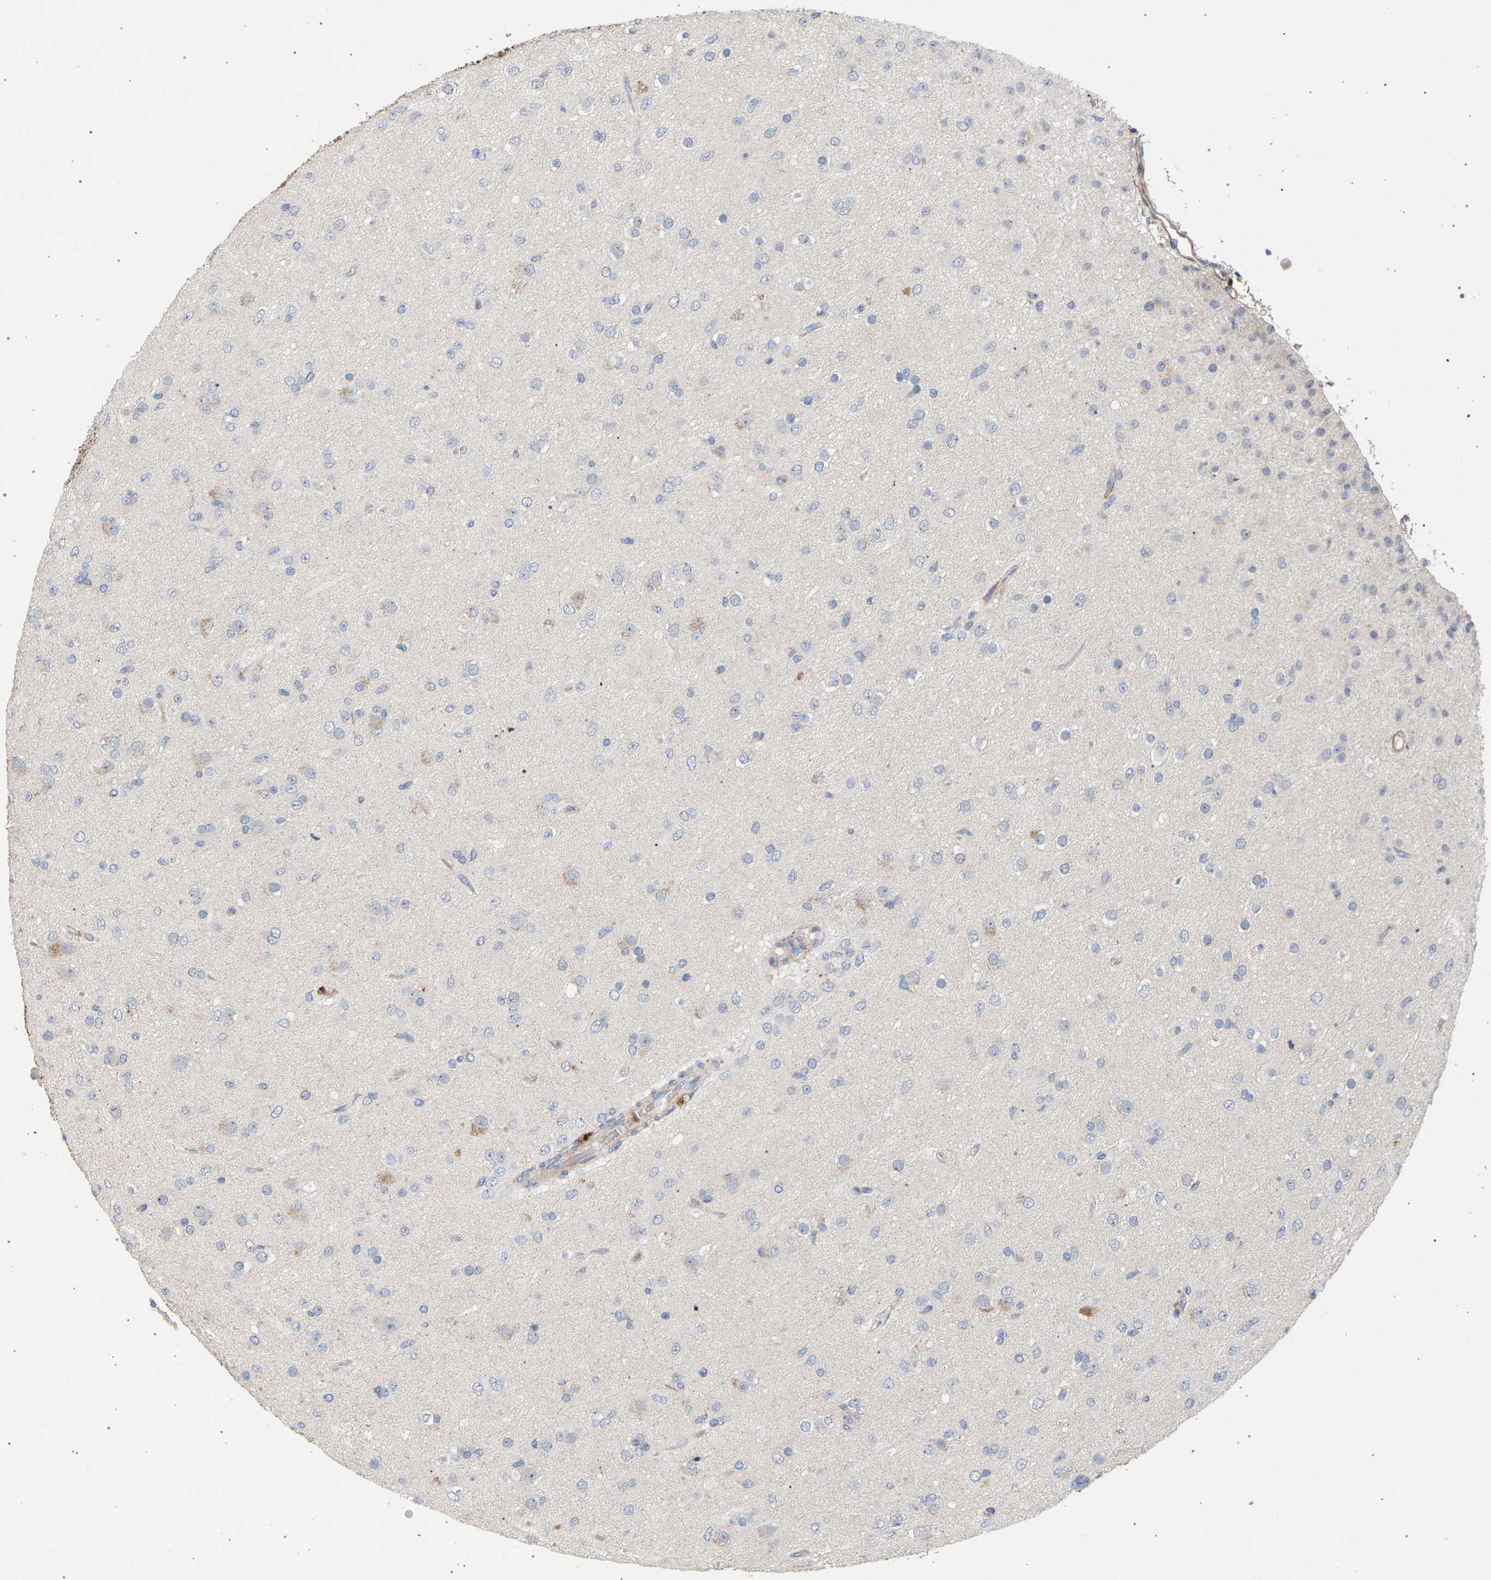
{"staining": {"intensity": "negative", "quantity": "none", "location": "none"}, "tissue": "glioma", "cell_type": "Tumor cells", "image_type": "cancer", "snomed": [{"axis": "morphology", "description": "Glioma, malignant, Low grade"}, {"axis": "topography", "description": "Brain"}], "caption": "IHC image of neoplastic tissue: glioma stained with DAB reveals no significant protein staining in tumor cells.", "gene": "MAMDC2", "patient": {"sex": "male", "age": 65}}